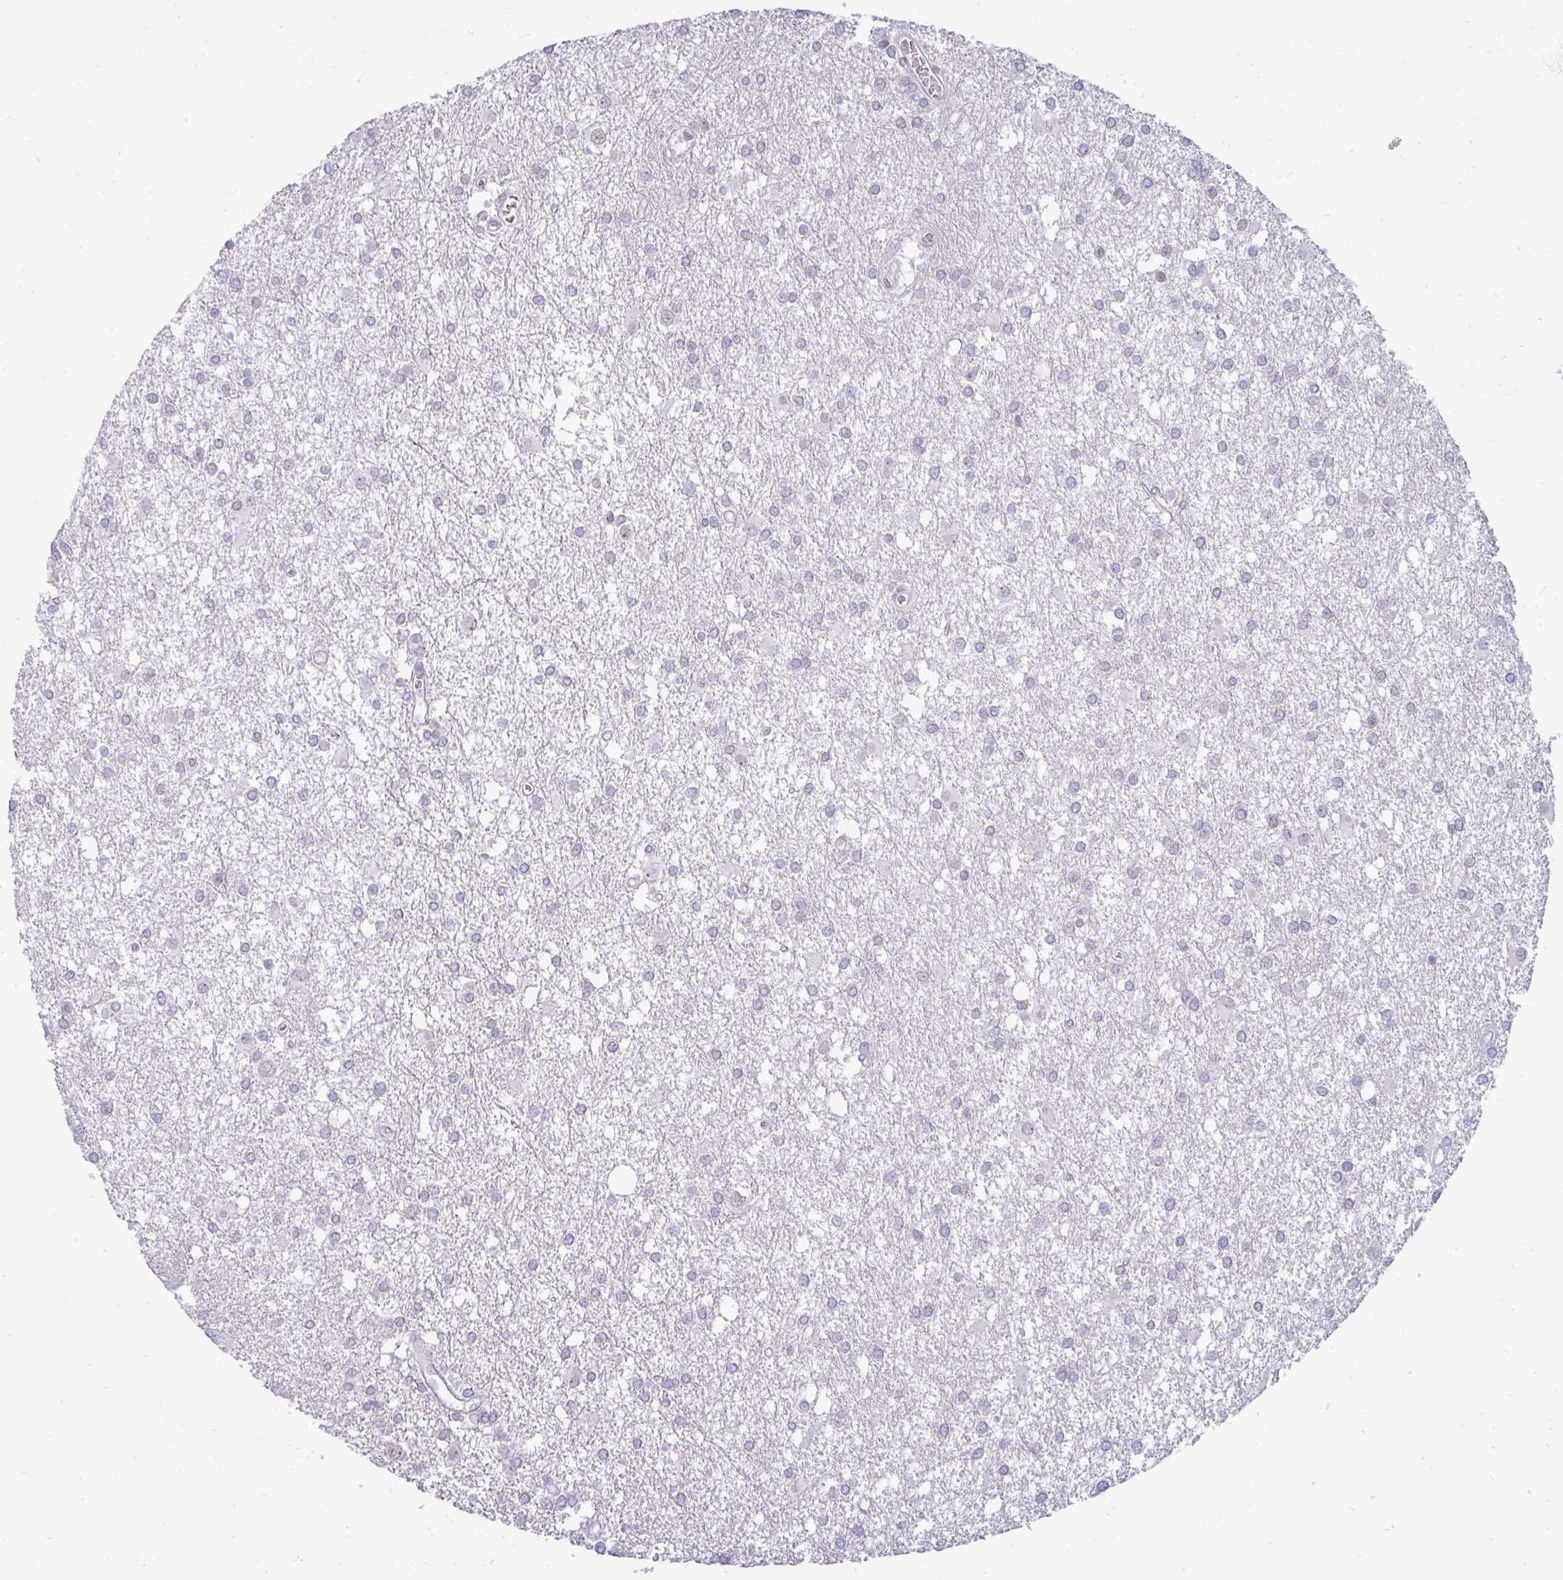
{"staining": {"intensity": "negative", "quantity": "none", "location": "none"}, "tissue": "glioma", "cell_type": "Tumor cells", "image_type": "cancer", "snomed": [{"axis": "morphology", "description": "Glioma, malignant, High grade"}, {"axis": "topography", "description": "Brain"}], "caption": "IHC histopathology image of glioma stained for a protein (brown), which exhibits no staining in tumor cells. (Immunohistochemistry (ihc), brightfield microscopy, high magnification).", "gene": "TEX33", "patient": {"sex": "male", "age": 48}}